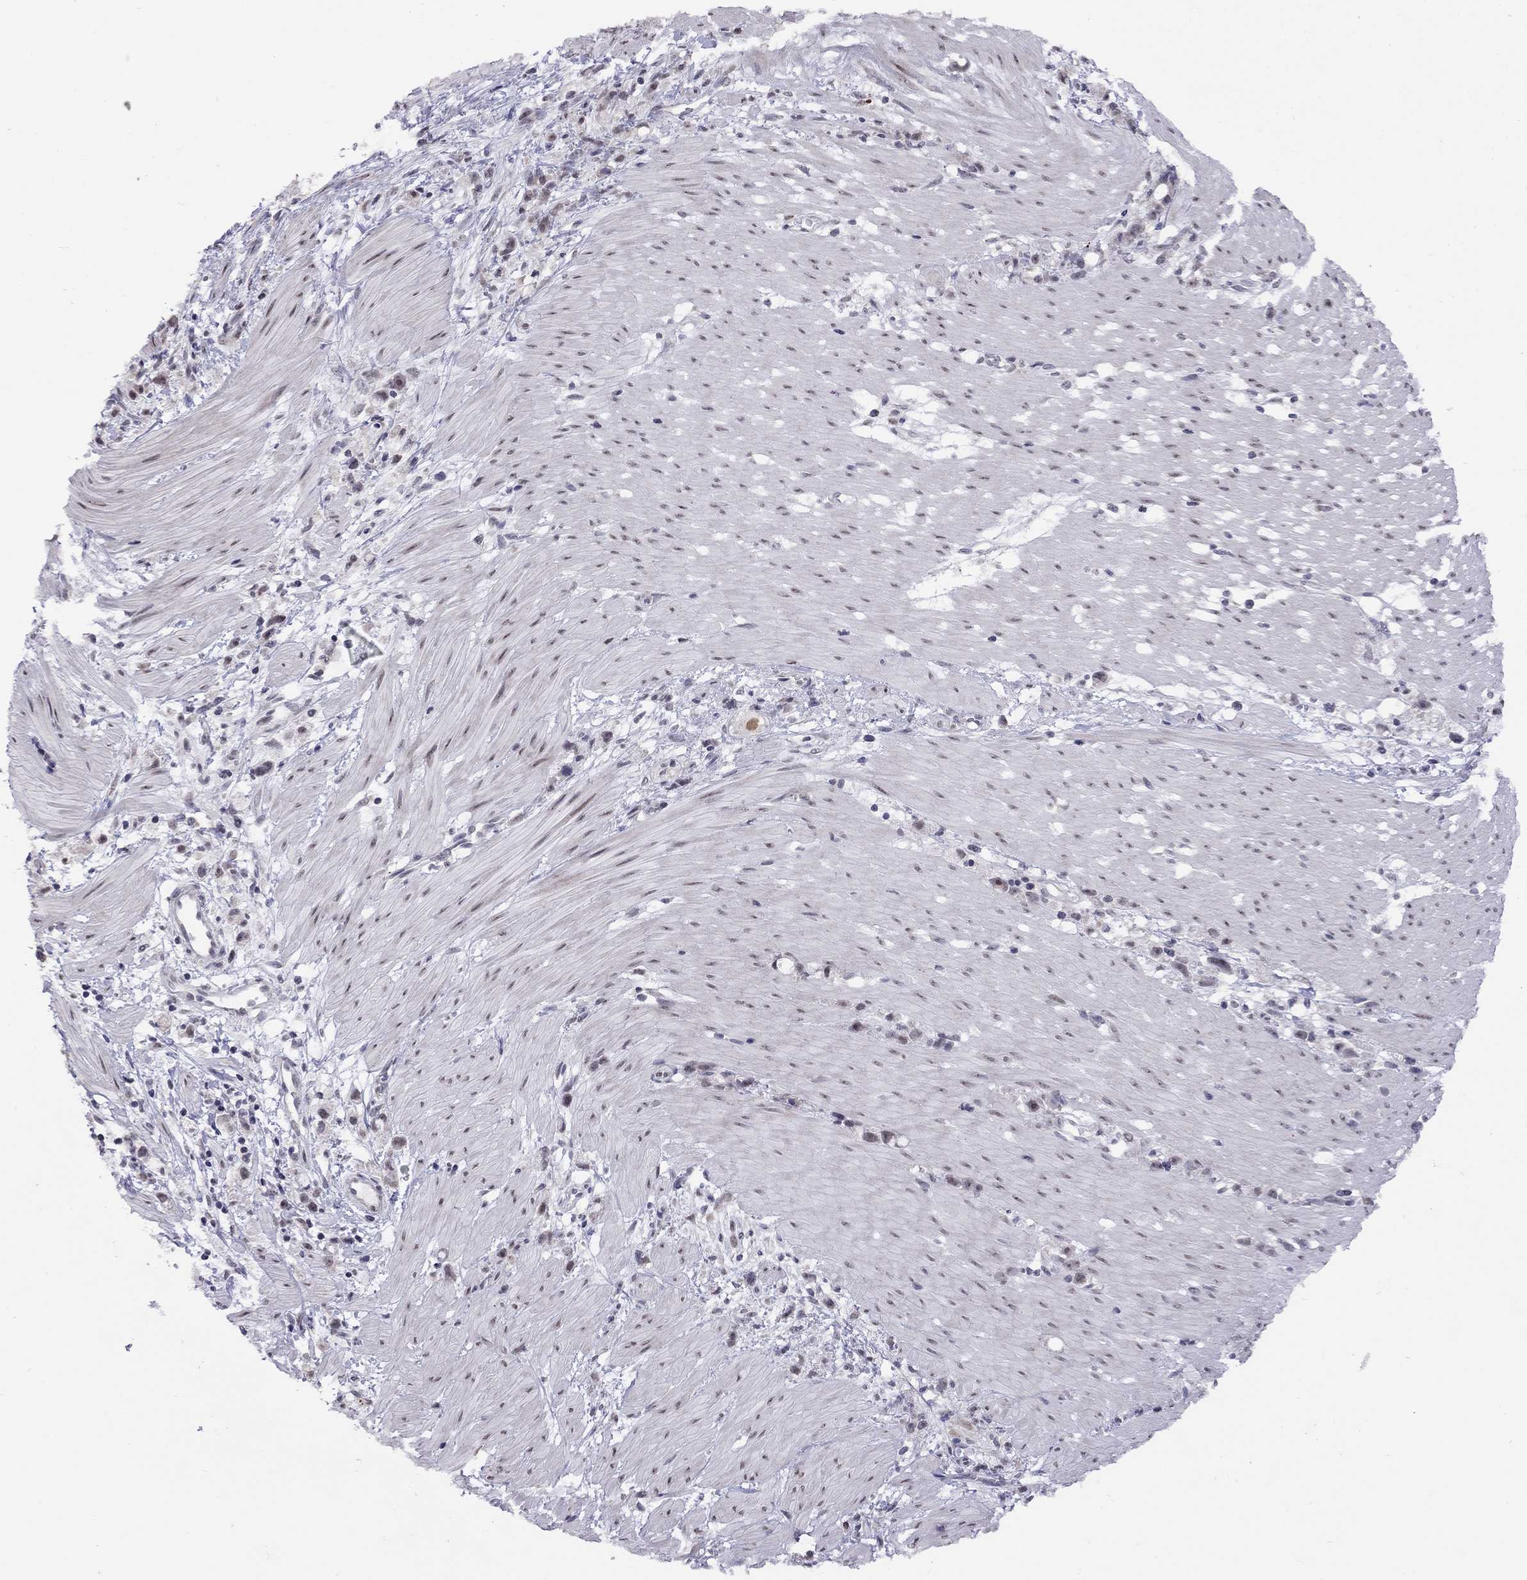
{"staining": {"intensity": "weak", "quantity": "<25%", "location": "nuclear"}, "tissue": "stomach cancer", "cell_type": "Tumor cells", "image_type": "cancer", "snomed": [{"axis": "morphology", "description": "Adenocarcinoma, NOS"}, {"axis": "topography", "description": "Stomach"}], "caption": "A histopathology image of adenocarcinoma (stomach) stained for a protein demonstrates no brown staining in tumor cells. The staining was performed using DAB to visualize the protein expression in brown, while the nuclei were stained in blue with hematoxylin (Magnification: 20x).", "gene": "HES5", "patient": {"sex": "female", "age": 59}}